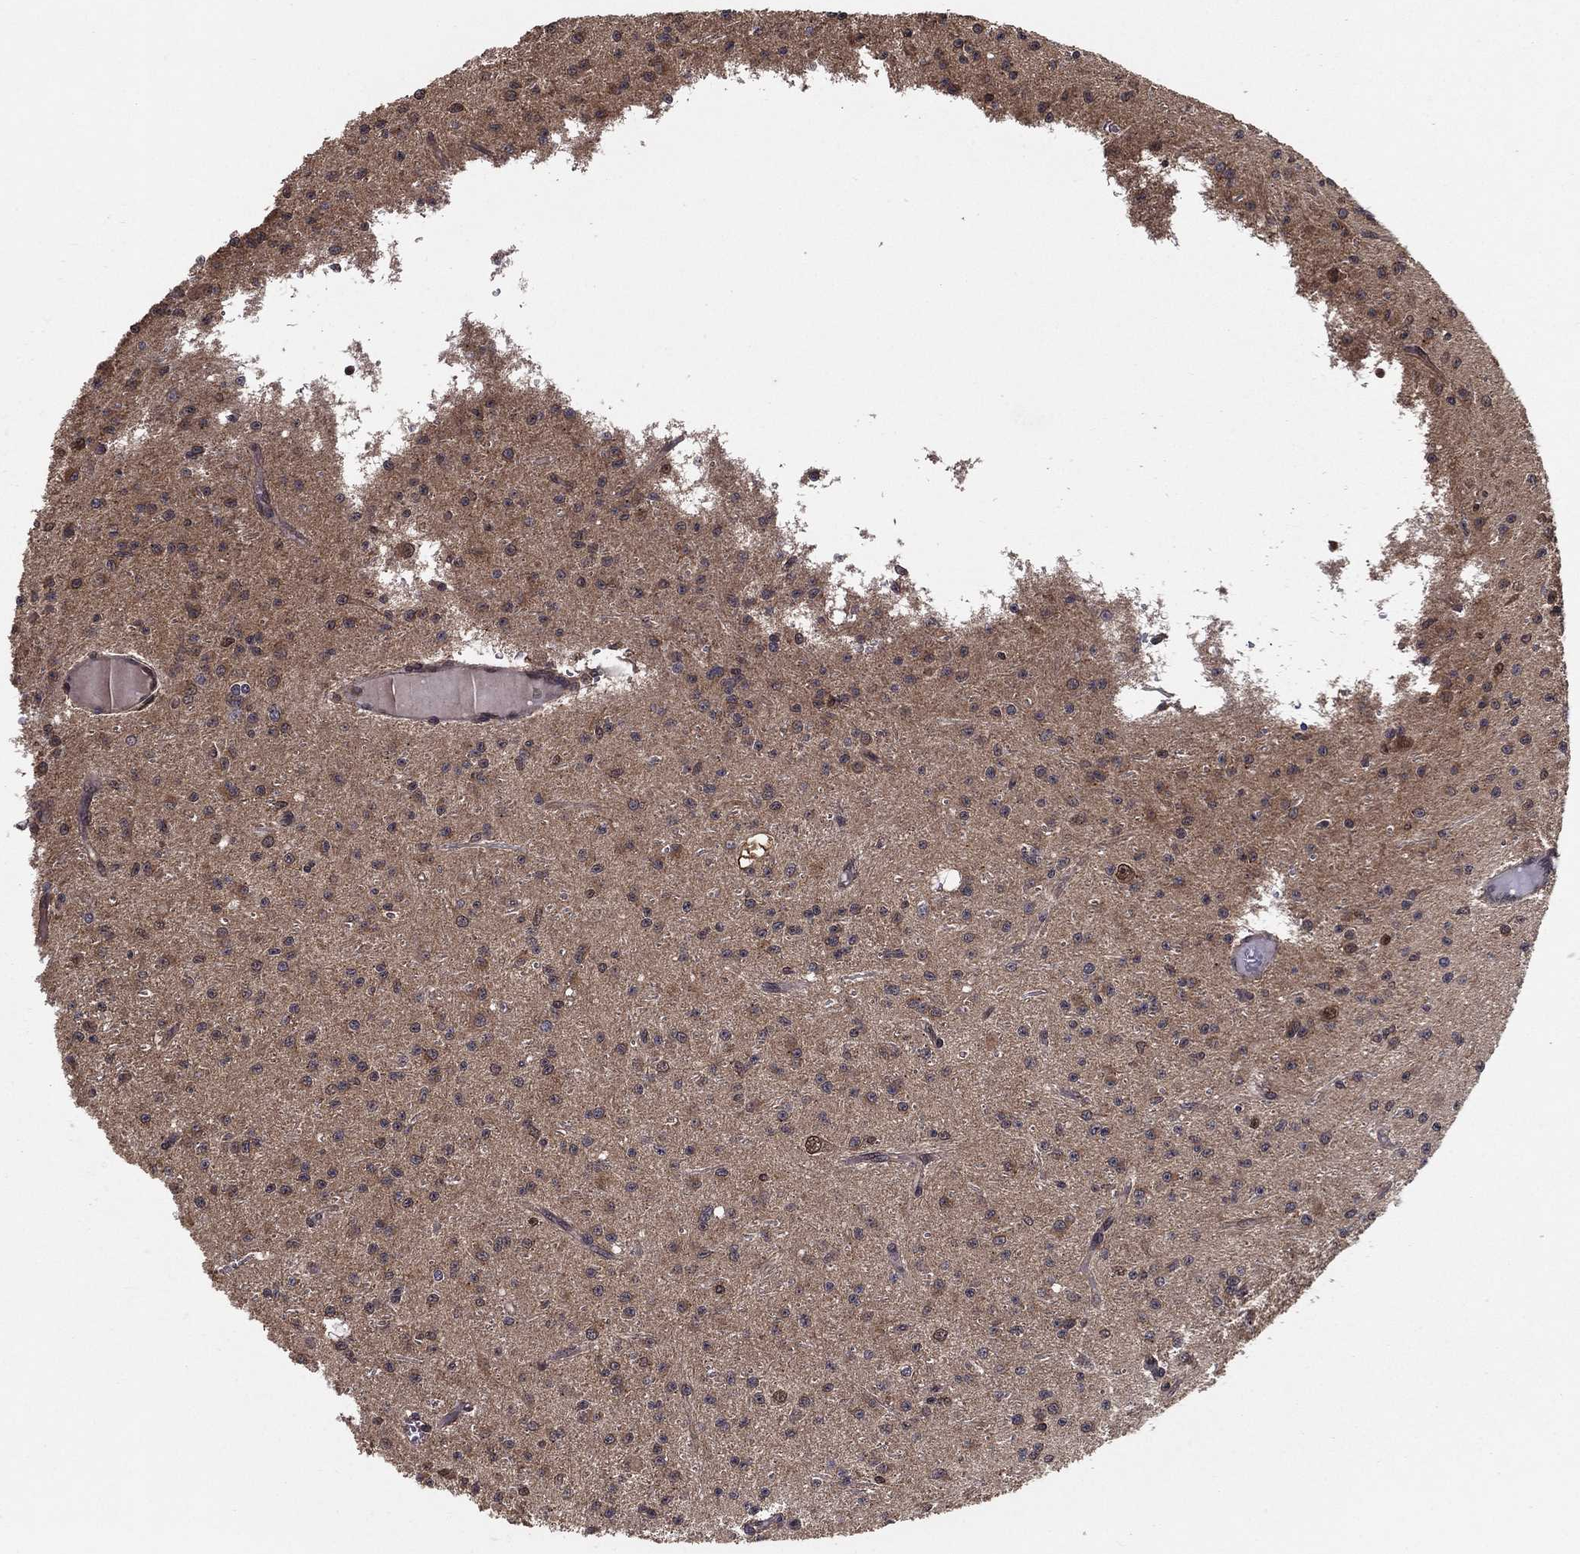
{"staining": {"intensity": "moderate", "quantity": "<25%", "location": "cytoplasmic/membranous"}, "tissue": "glioma", "cell_type": "Tumor cells", "image_type": "cancer", "snomed": [{"axis": "morphology", "description": "Glioma, malignant, Low grade"}, {"axis": "topography", "description": "Brain"}], "caption": "A low amount of moderate cytoplasmic/membranous expression is identified in approximately <25% of tumor cells in malignant glioma (low-grade) tissue.", "gene": "CARM1", "patient": {"sex": "male", "age": 27}}